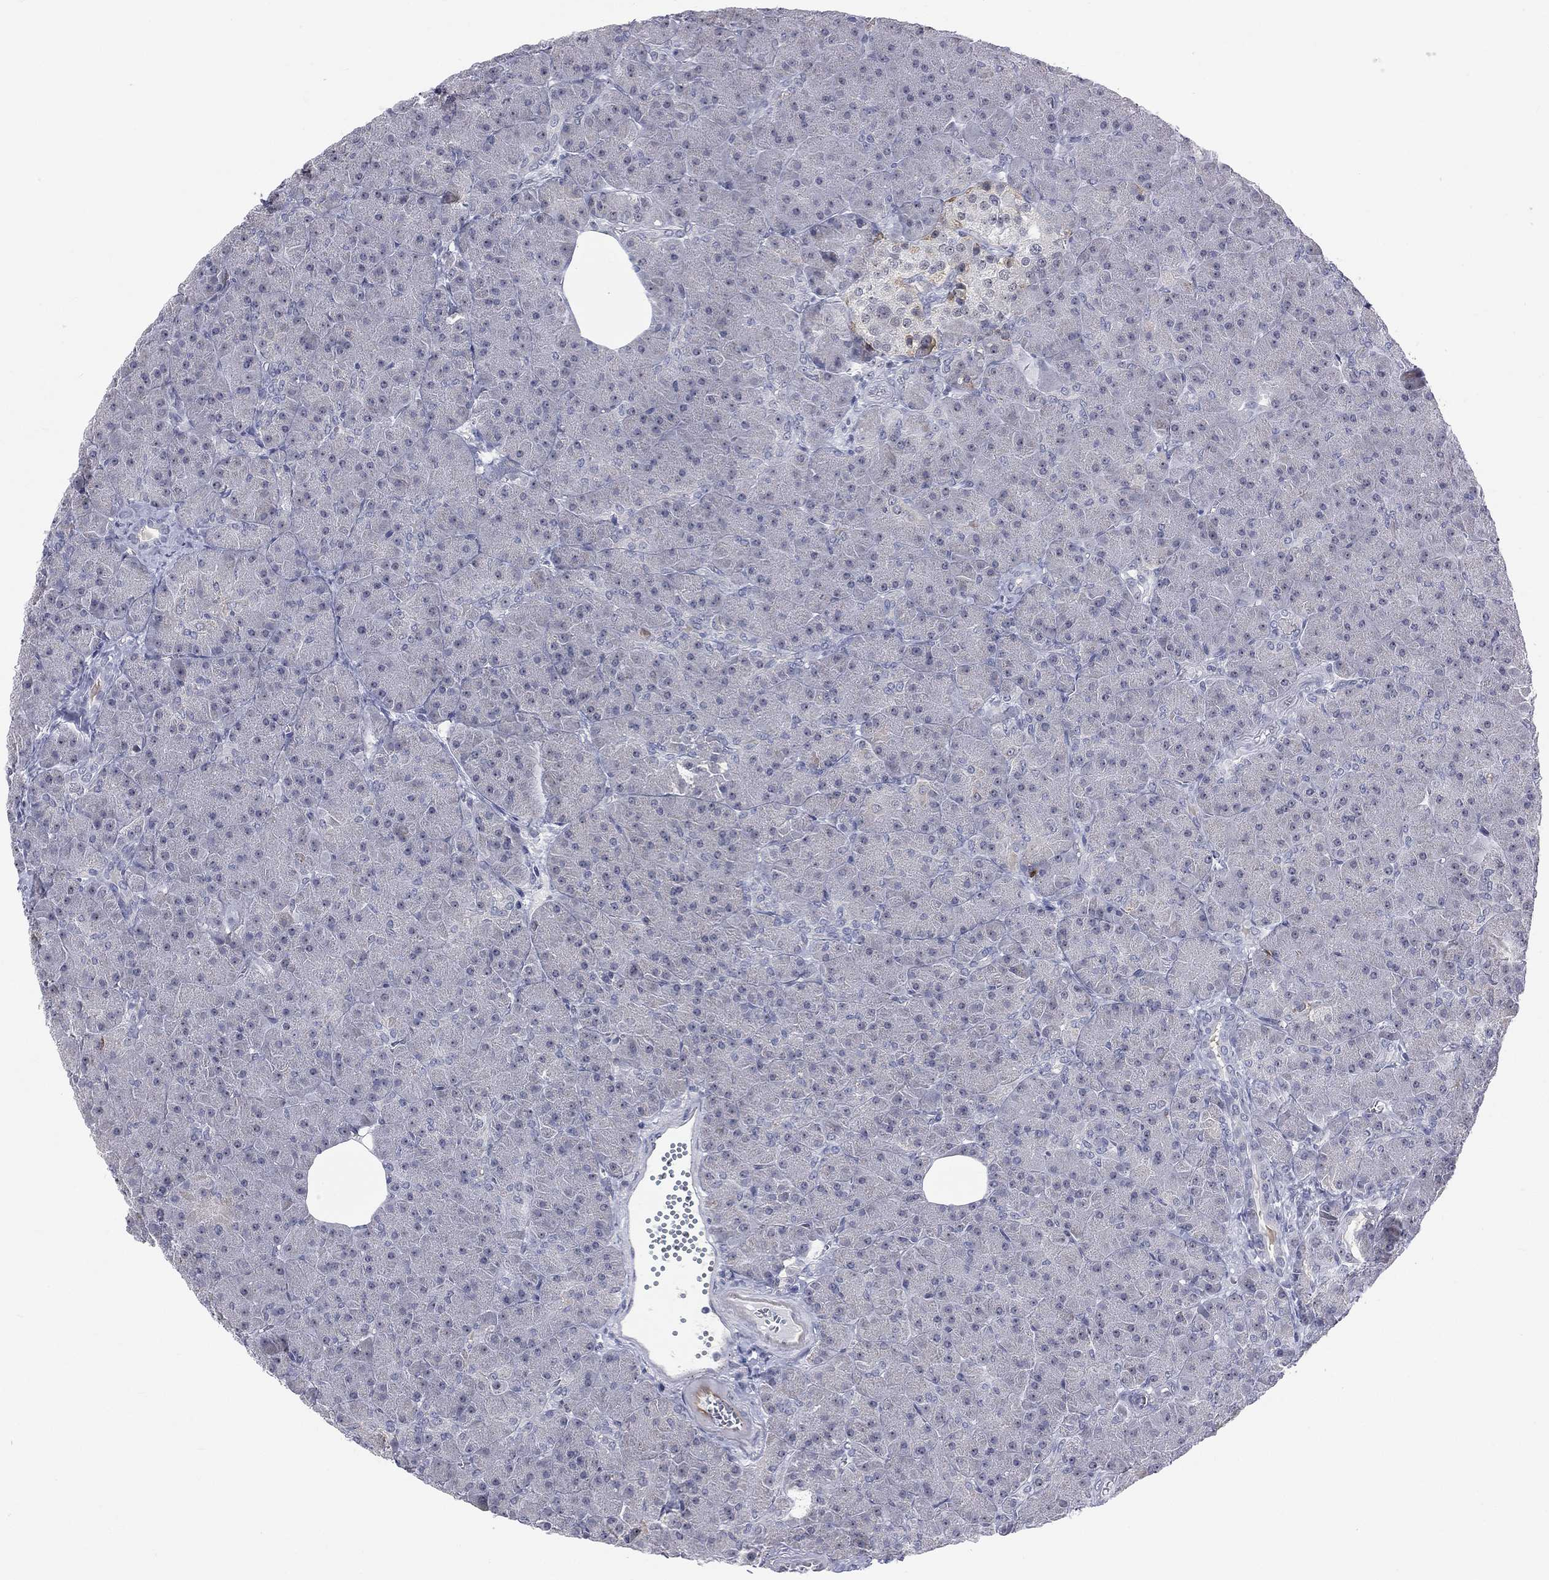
{"staining": {"intensity": "negative", "quantity": "none", "location": "none"}, "tissue": "pancreas", "cell_type": "Exocrine glandular cells", "image_type": "normal", "snomed": [{"axis": "morphology", "description": "Normal tissue, NOS"}, {"axis": "topography", "description": "Pancreas"}], "caption": "This is a image of IHC staining of unremarkable pancreas, which shows no staining in exocrine glandular cells.", "gene": "CD22", "patient": {"sex": "male", "age": 61}}